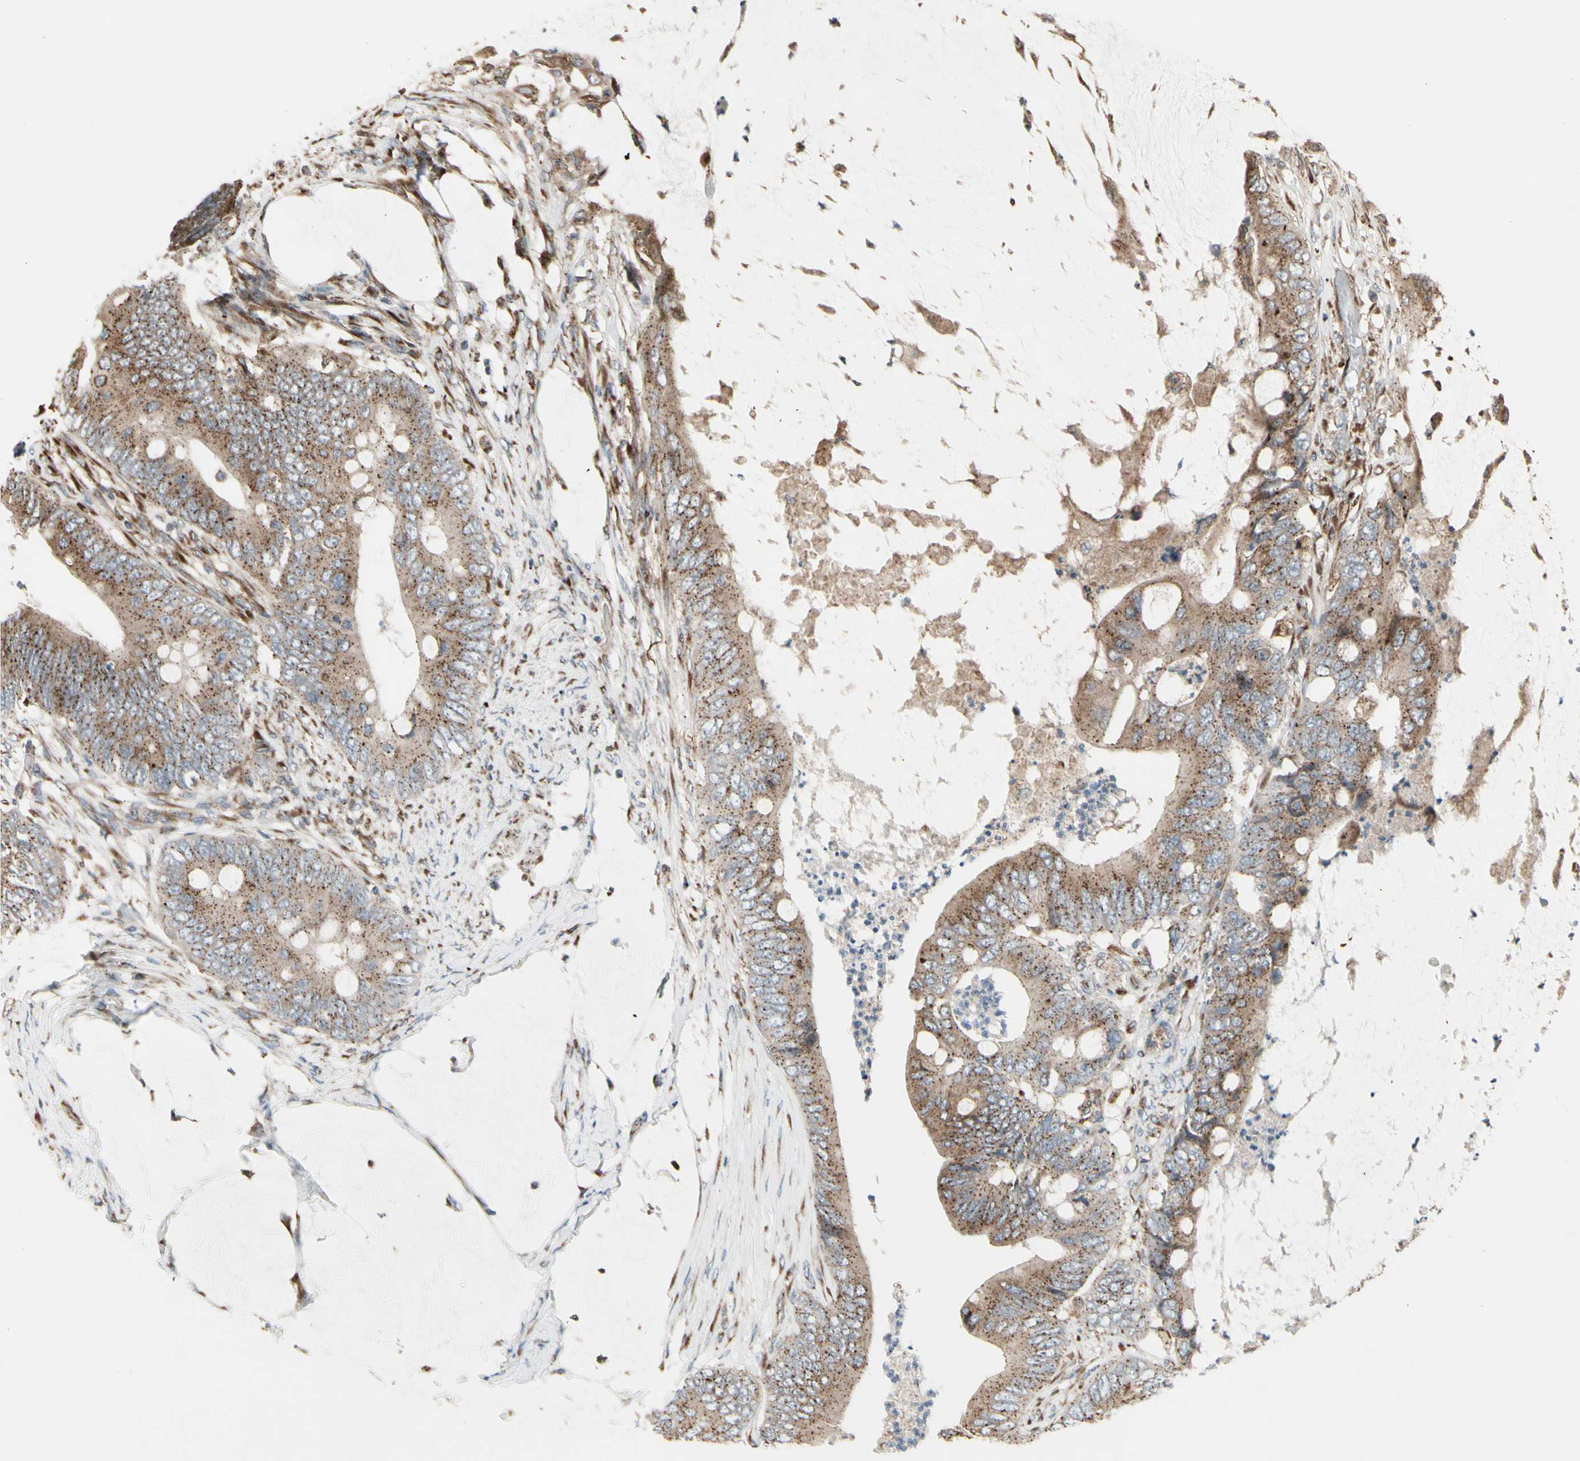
{"staining": {"intensity": "strong", "quantity": ">75%", "location": "cytoplasmic/membranous"}, "tissue": "colorectal cancer", "cell_type": "Tumor cells", "image_type": "cancer", "snomed": [{"axis": "morphology", "description": "Adenocarcinoma, NOS"}, {"axis": "topography", "description": "Rectum"}], "caption": "Human colorectal adenocarcinoma stained for a protein (brown) shows strong cytoplasmic/membranous positive positivity in about >75% of tumor cells.", "gene": "SLC39A9", "patient": {"sex": "female", "age": 77}}